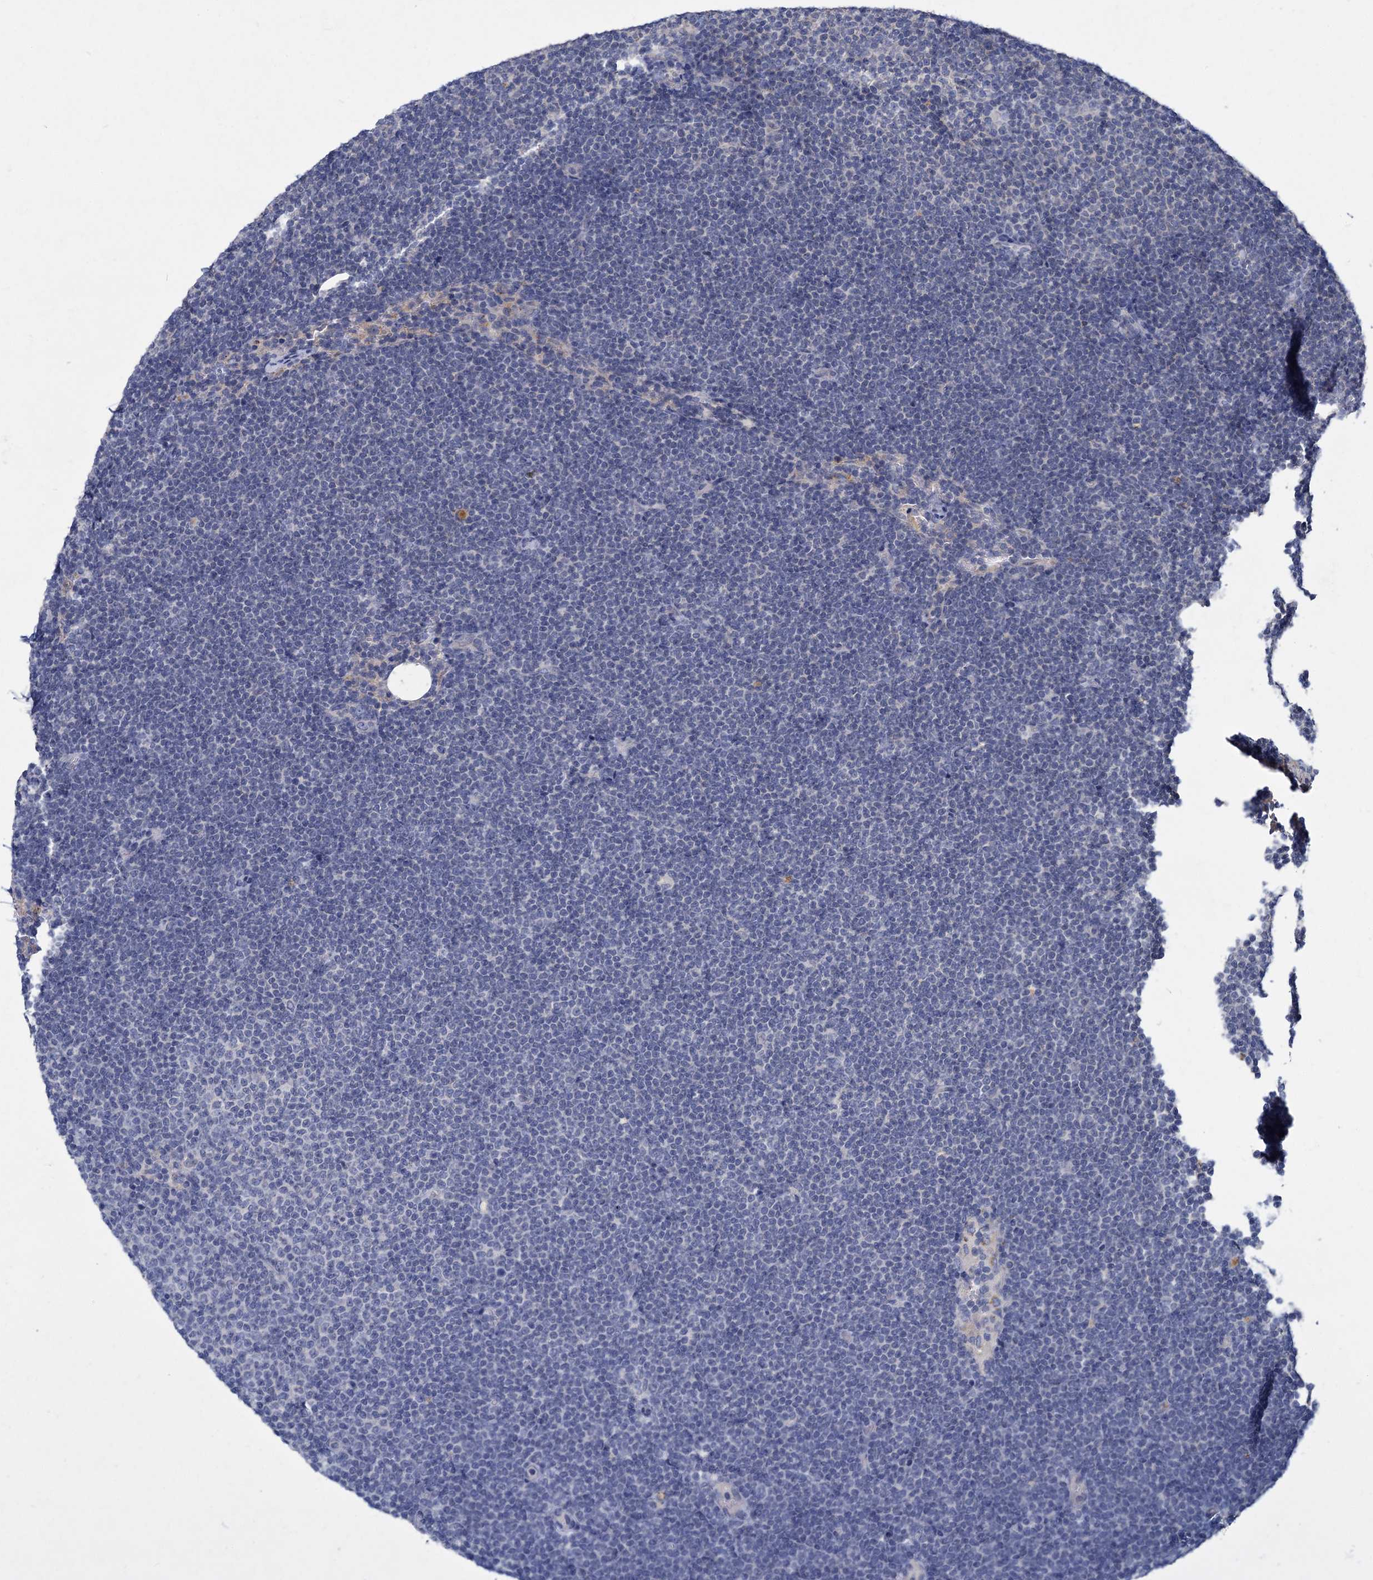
{"staining": {"intensity": "negative", "quantity": "none", "location": "none"}, "tissue": "lymphoma", "cell_type": "Tumor cells", "image_type": "cancer", "snomed": [{"axis": "morphology", "description": "Malignant lymphoma, non-Hodgkin's type, Low grade"}, {"axis": "topography", "description": "Lymph node"}], "caption": "The micrograph shows no staining of tumor cells in lymphoma.", "gene": "HES2", "patient": {"sex": "female", "age": 53}}